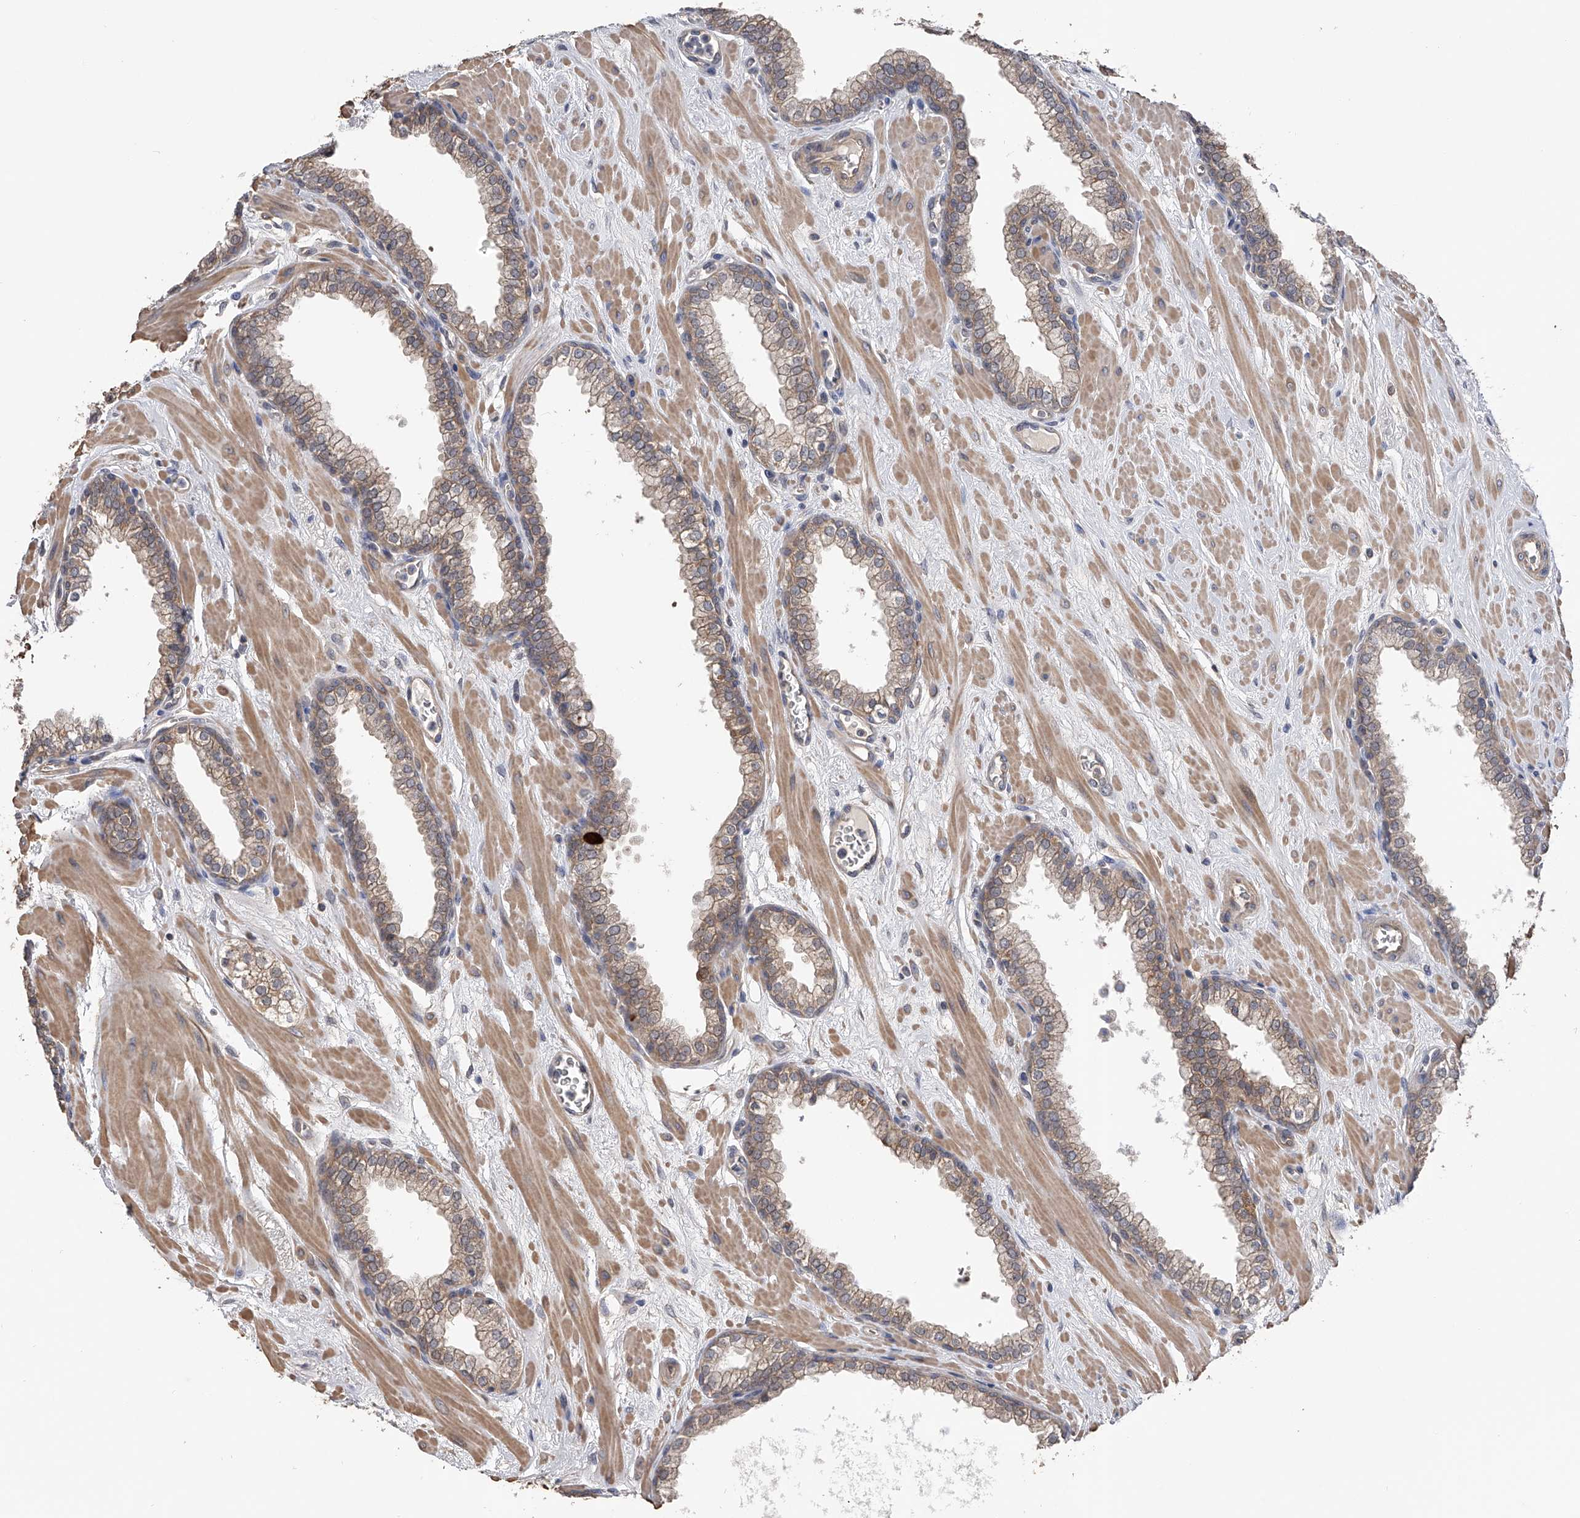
{"staining": {"intensity": "weak", "quantity": ">75%", "location": "cytoplasmic/membranous"}, "tissue": "prostate", "cell_type": "Glandular cells", "image_type": "normal", "snomed": [{"axis": "morphology", "description": "Normal tissue, NOS"}, {"axis": "morphology", "description": "Urothelial carcinoma, Low grade"}, {"axis": "topography", "description": "Urinary bladder"}, {"axis": "topography", "description": "Prostate"}], "caption": "Immunohistochemical staining of unremarkable prostate shows low levels of weak cytoplasmic/membranous staining in about >75% of glandular cells. (DAB (3,3'-diaminobenzidine) = brown stain, brightfield microscopy at high magnification).", "gene": "CFAP298", "patient": {"sex": "male", "age": 60}}